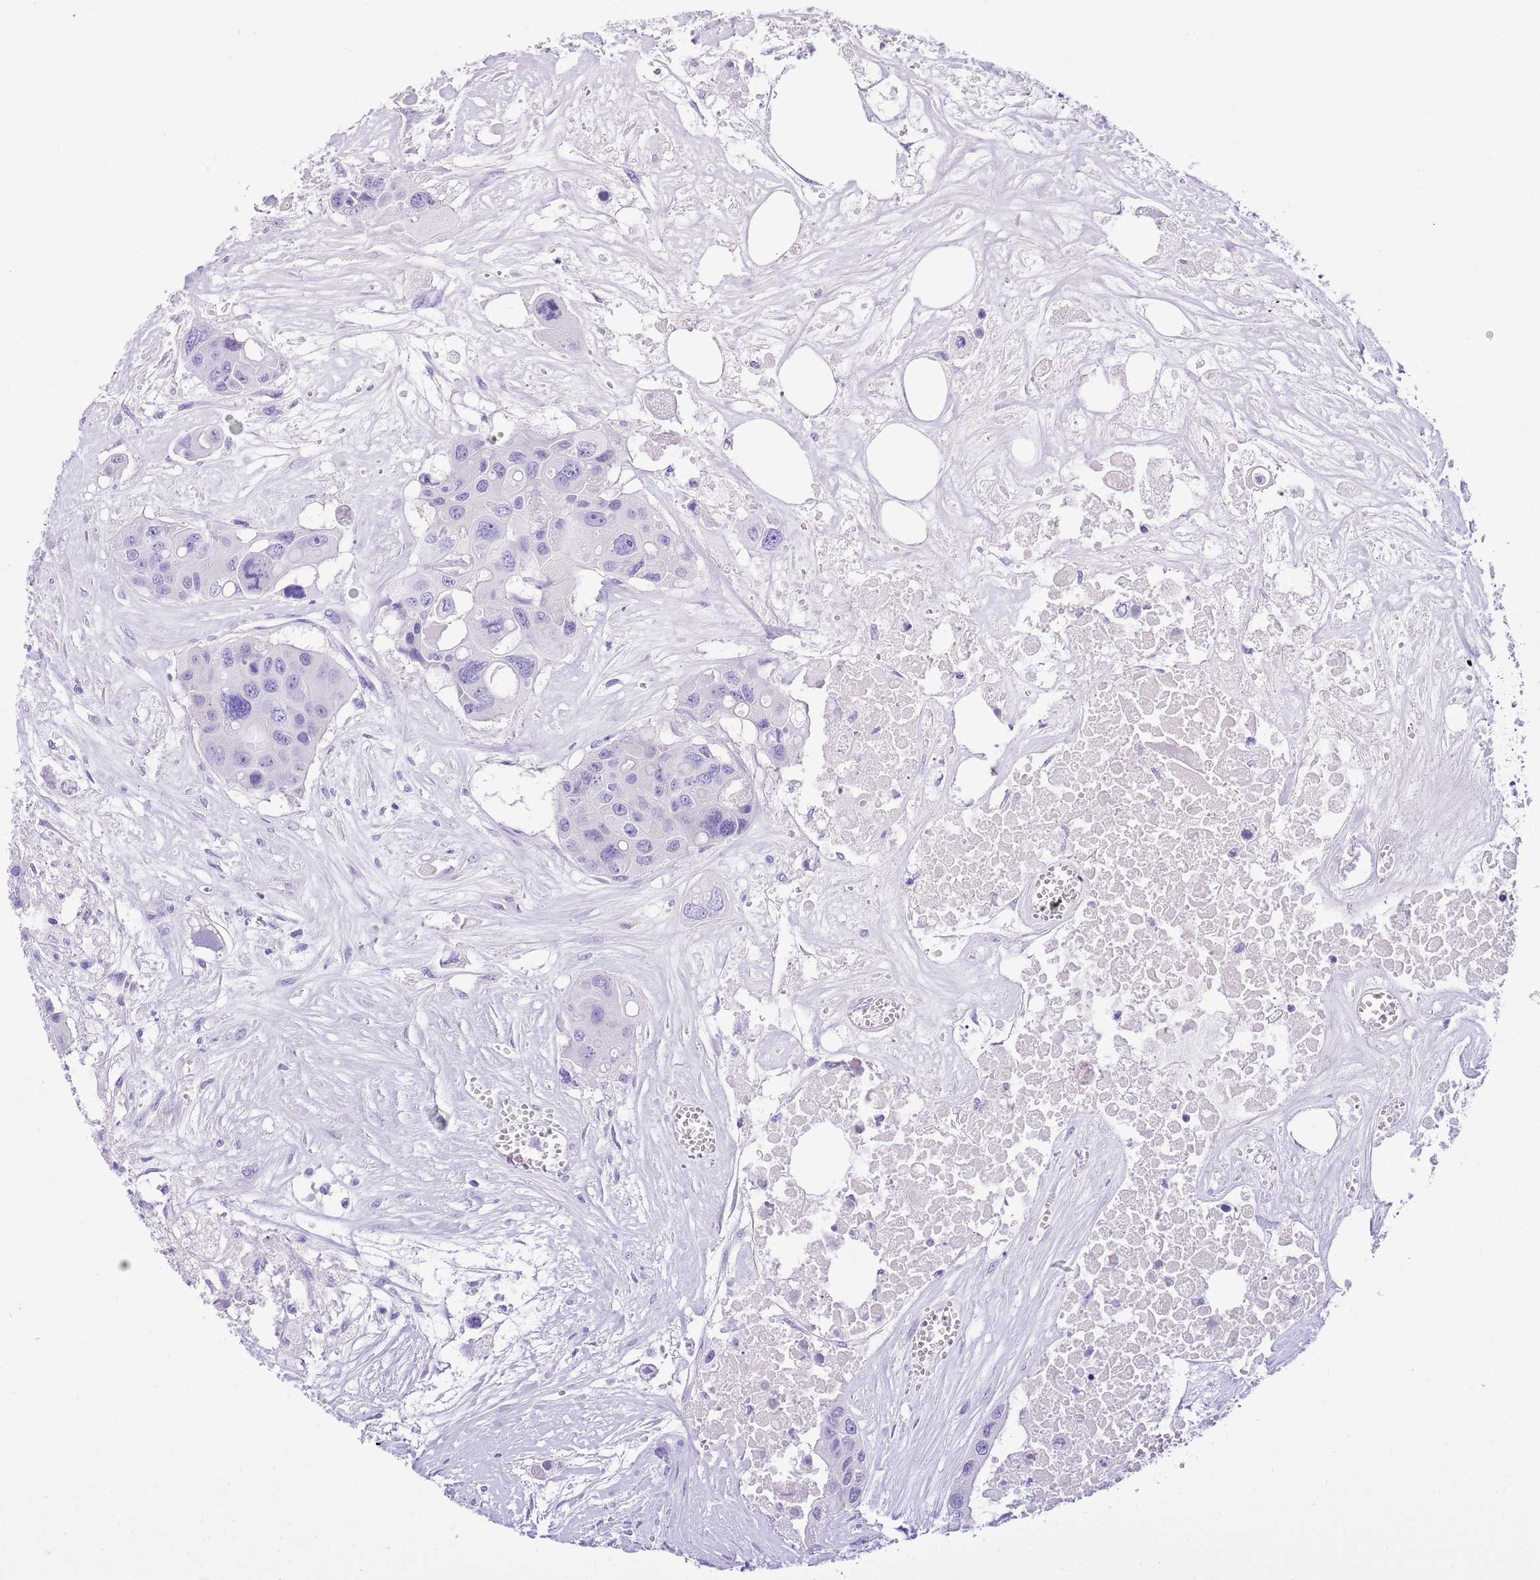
{"staining": {"intensity": "negative", "quantity": "none", "location": "none"}, "tissue": "colorectal cancer", "cell_type": "Tumor cells", "image_type": "cancer", "snomed": [{"axis": "morphology", "description": "Adenocarcinoma, NOS"}, {"axis": "topography", "description": "Colon"}], "caption": "DAB (3,3'-diaminobenzidine) immunohistochemical staining of adenocarcinoma (colorectal) exhibits no significant staining in tumor cells.", "gene": "TBC1D10B", "patient": {"sex": "male", "age": 77}}